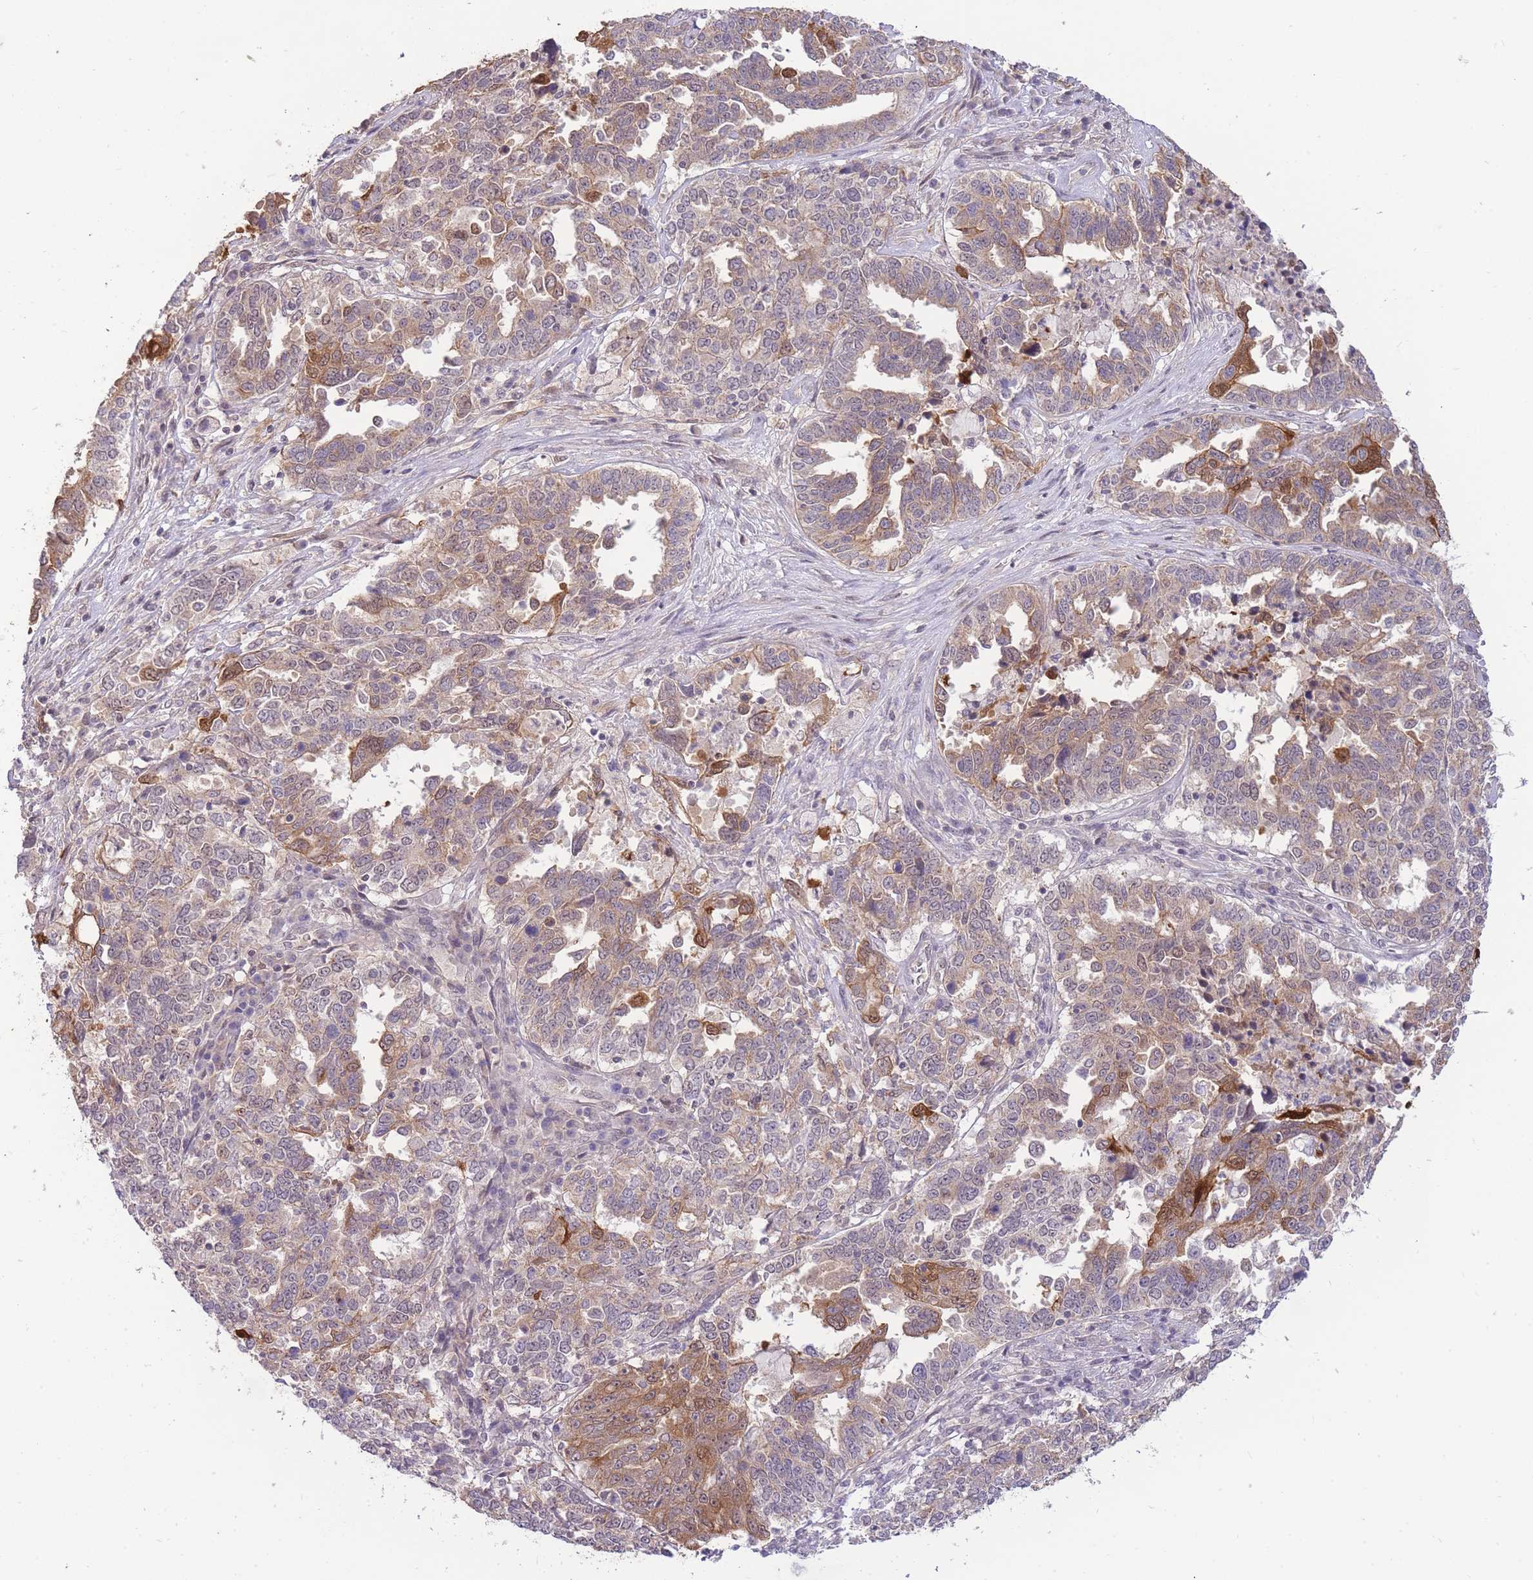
{"staining": {"intensity": "moderate", "quantity": "25%-75%", "location": "cytoplasmic/membranous"}, "tissue": "ovarian cancer", "cell_type": "Tumor cells", "image_type": "cancer", "snomed": [{"axis": "morphology", "description": "Carcinoma, endometroid"}, {"axis": "topography", "description": "Ovary"}], "caption": "Immunohistochemical staining of ovarian endometroid carcinoma shows moderate cytoplasmic/membranous protein positivity in approximately 25%-75% of tumor cells.", "gene": "SMC6", "patient": {"sex": "female", "age": 62}}